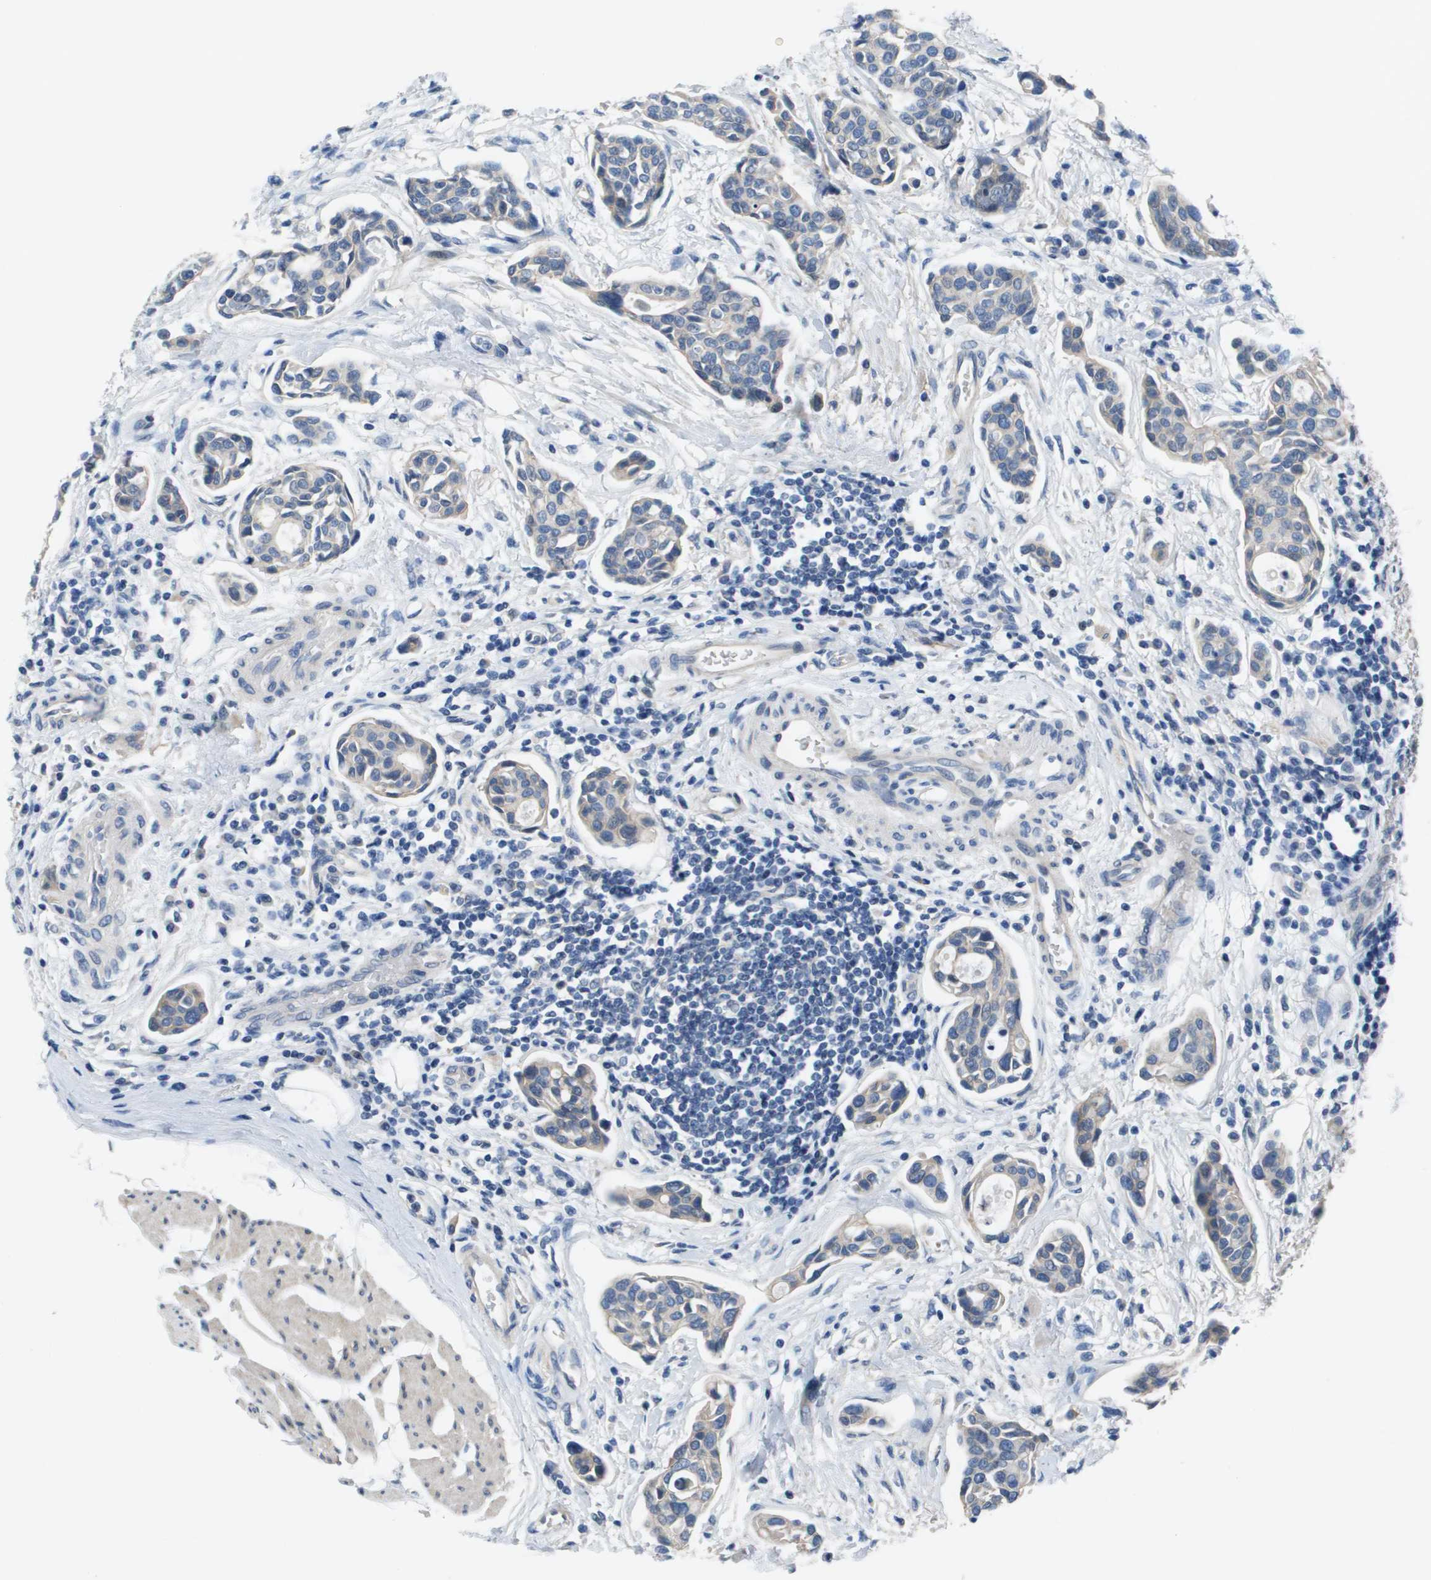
{"staining": {"intensity": "weak", "quantity": "<25%", "location": "cytoplasmic/membranous"}, "tissue": "urothelial cancer", "cell_type": "Tumor cells", "image_type": "cancer", "snomed": [{"axis": "morphology", "description": "Urothelial carcinoma, High grade"}, {"axis": "topography", "description": "Urinary bladder"}], "caption": "DAB (3,3'-diaminobenzidine) immunohistochemical staining of urothelial carcinoma (high-grade) reveals no significant staining in tumor cells. Nuclei are stained in blue.", "gene": "NCS1", "patient": {"sex": "male", "age": 78}}